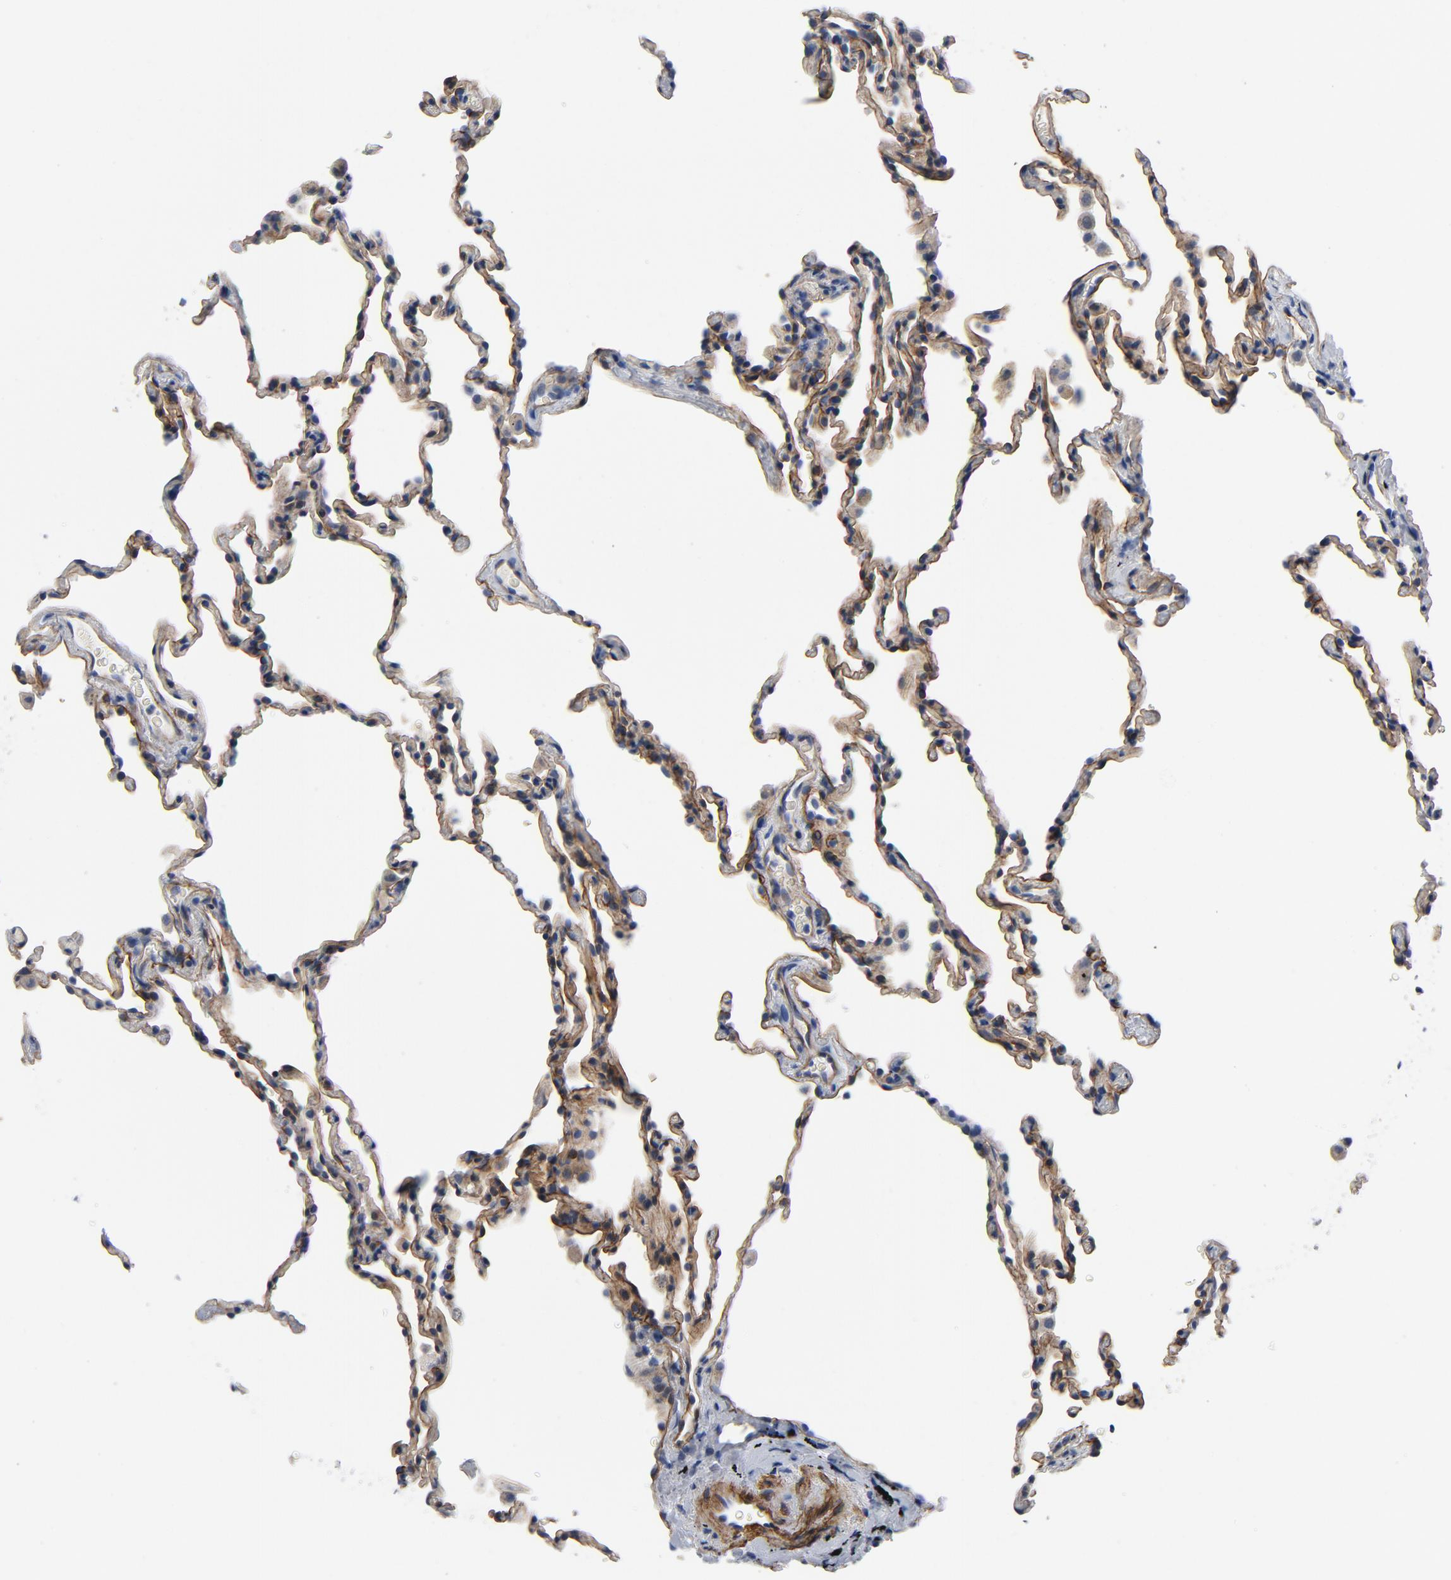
{"staining": {"intensity": "strong", "quantity": ">75%", "location": "cytoplasmic/membranous"}, "tissue": "lung", "cell_type": "Alveolar cells", "image_type": "normal", "snomed": [{"axis": "morphology", "description": "Normal tissue, NOS"}, {"axis": "morphology", "description": "Soft tissue tumor metastatic"}, {"axis": "topography", "description": "Lung"}], "caption": "Immunohistochemical staining of normal human lung demonstrates >75% levels of strong cytoplasmic/membranous protein staining in about >75% of alveolar cells. (DAB (3,3'-diaminobenzidine) IHC, brown staining for protein, blue staining for nuclei).", "gene": "LAMC1", "patient": {"sex": "male", "age": 59}}